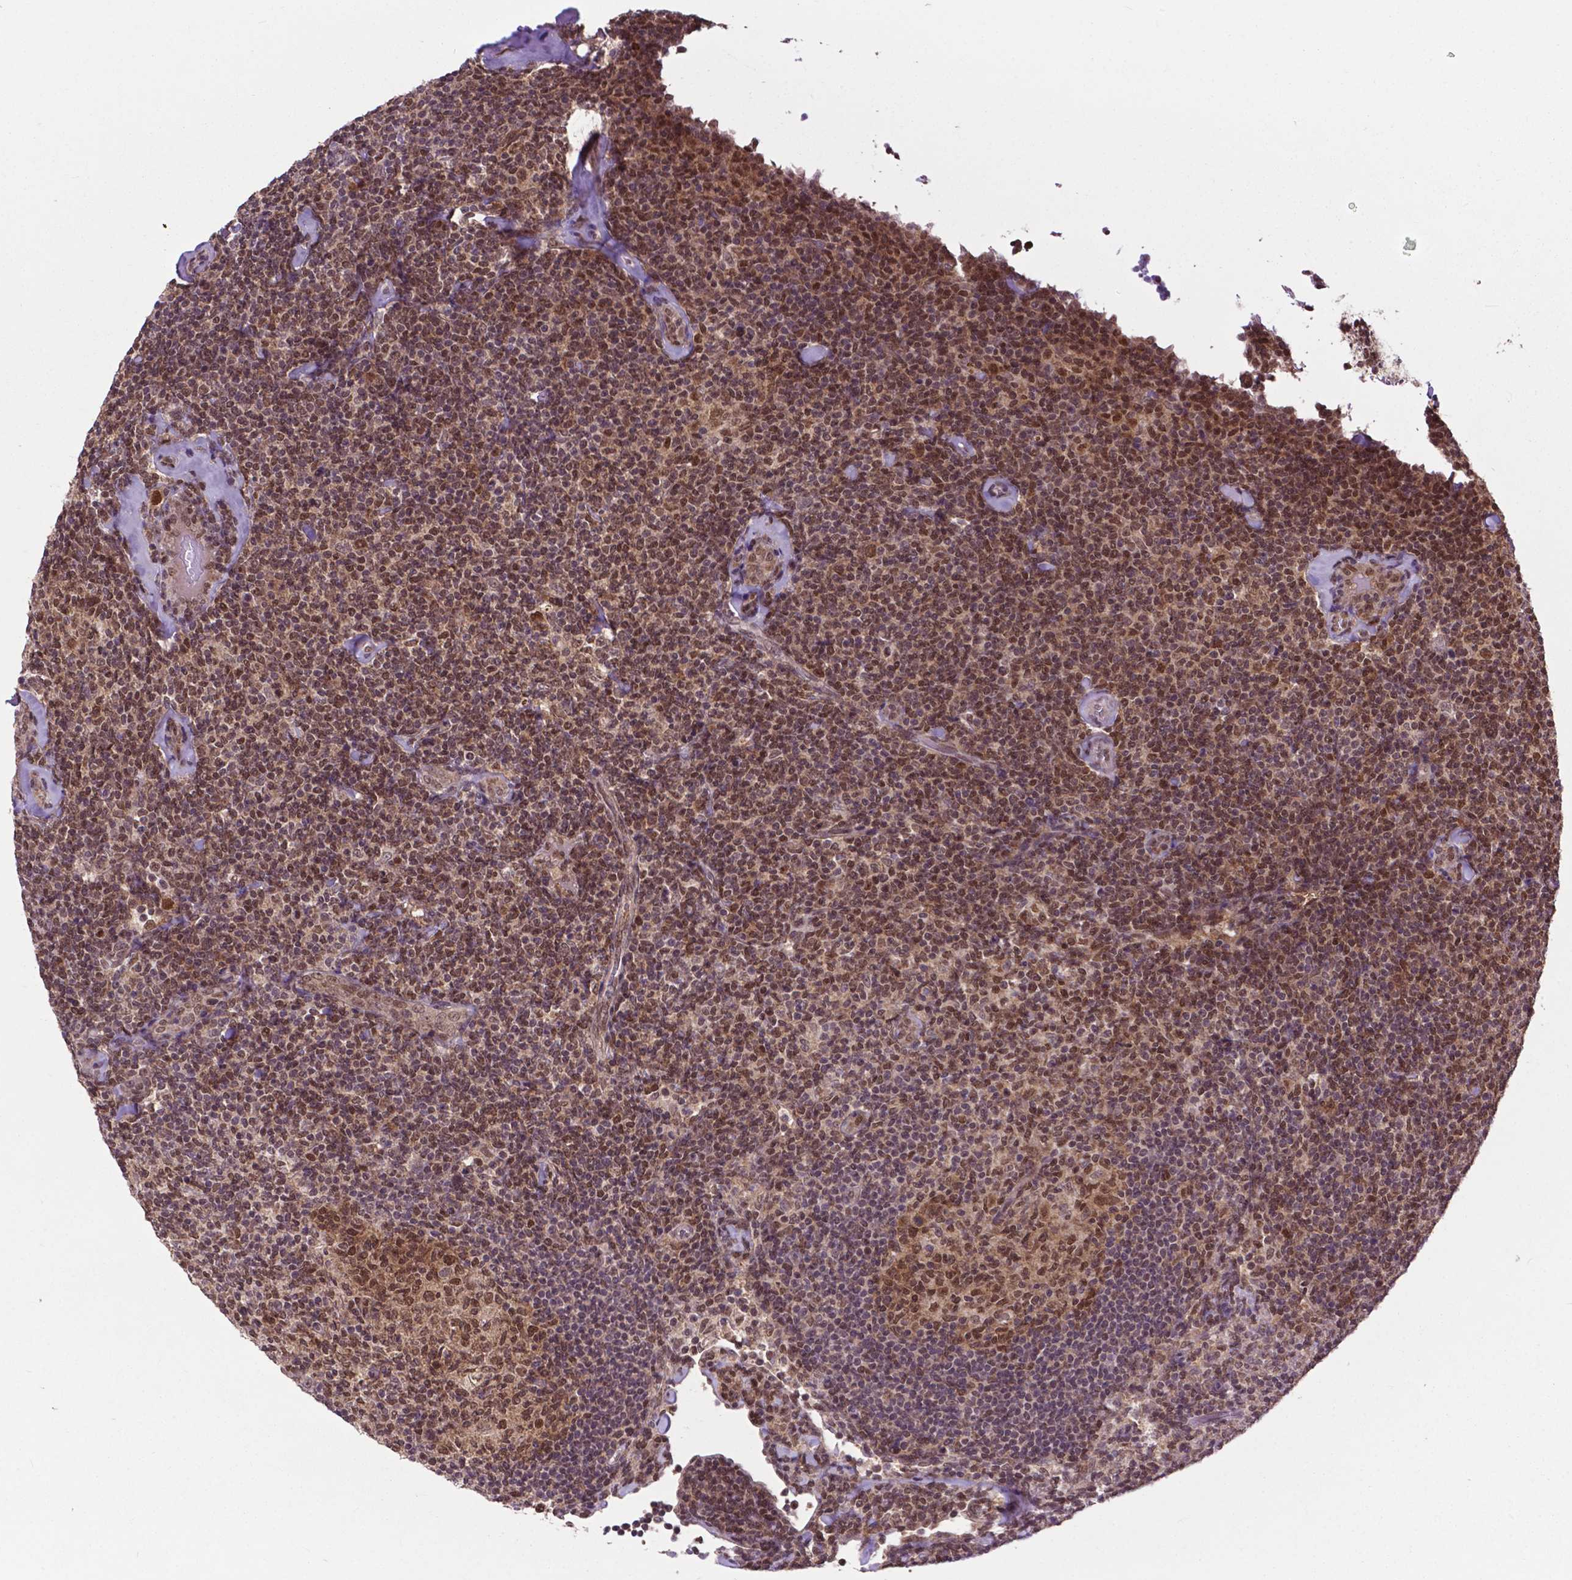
{"staining": {"intensity": "moderate", "quantity": "25%-75%", "location": "nuclear"}, "tissue": "lymphoma", "cell_type": "Tumor cells", "image_type": "cancer", "snomed": [{"axis": "morphology", "description": "Malignant lymphoma, non-Hodgkin's type, Low grade"}, {"axis": "topography", "description": "Lymph node"}], "caption": "DAB immunohistochemical staining of malignant lymphoma, non-Hodgkin's type (low-grade) exhibits moderate nuclear protein positivity in approximately 25%-75% of tumor cells.", "gene": "FAF1", "patient": {"sex": "female", "age": 56}}